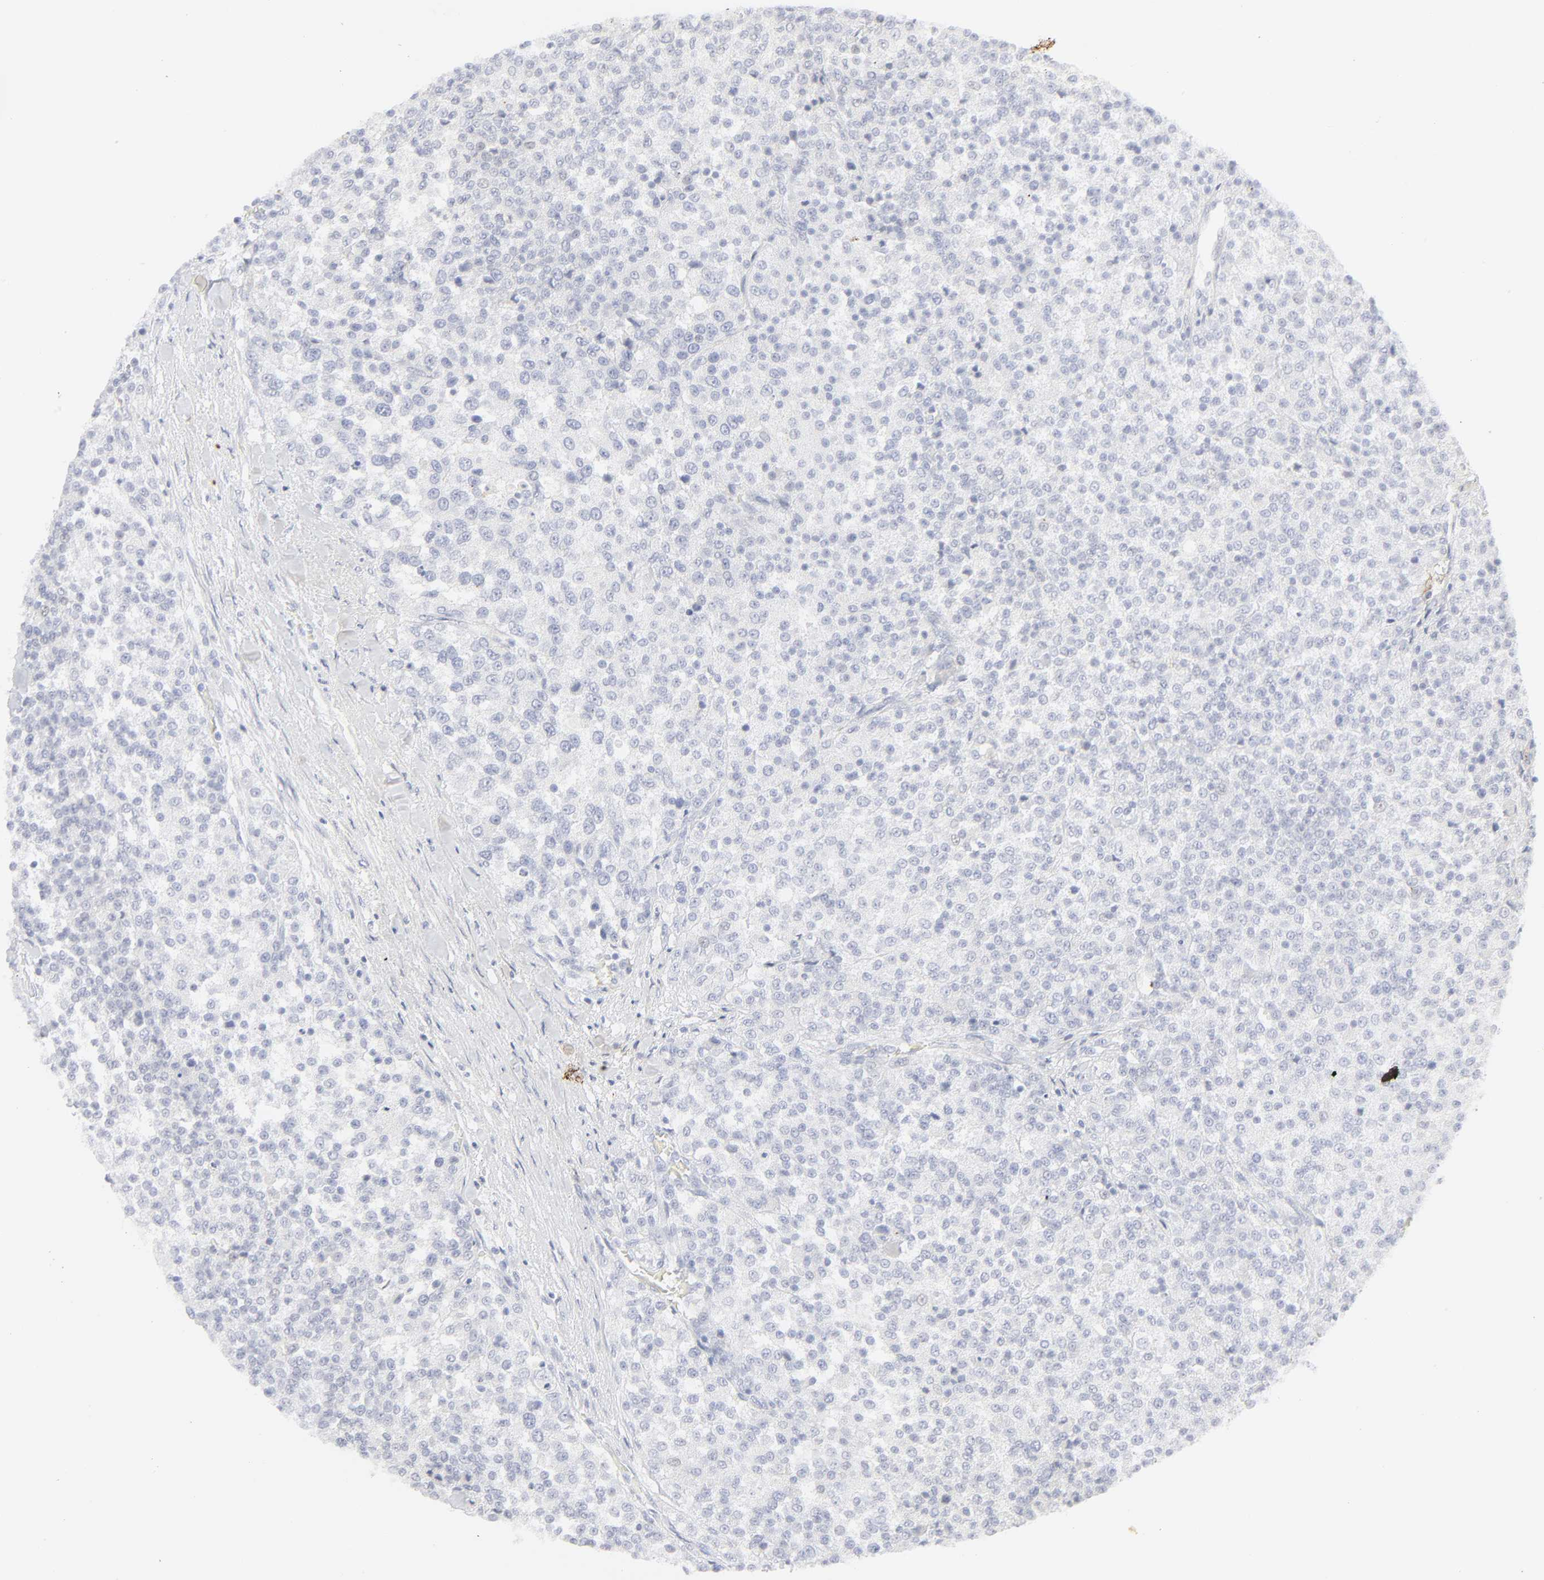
{"staining": {"intensity": "negative", "quantity": "none", "location": "none"}, "tissue": "testis cancer", "cell_type": "Tumor cells", "image_type": "cancer", "snomed": [{"axis": "morphology", "description": "Seminoma, NOS"}, {"axis": "topography", "description": "Testis"}], "caption": "High power microscopy histopathology image of an IHC photomicrograph of testis seminoma, revealing no significant positivity in tumor cells. (DAB (3,3'-diaminobenzidine) immunohistochemistry, high magnification).", "gene": "CCR7", "patient": {"sex": "male", "age": 59}}